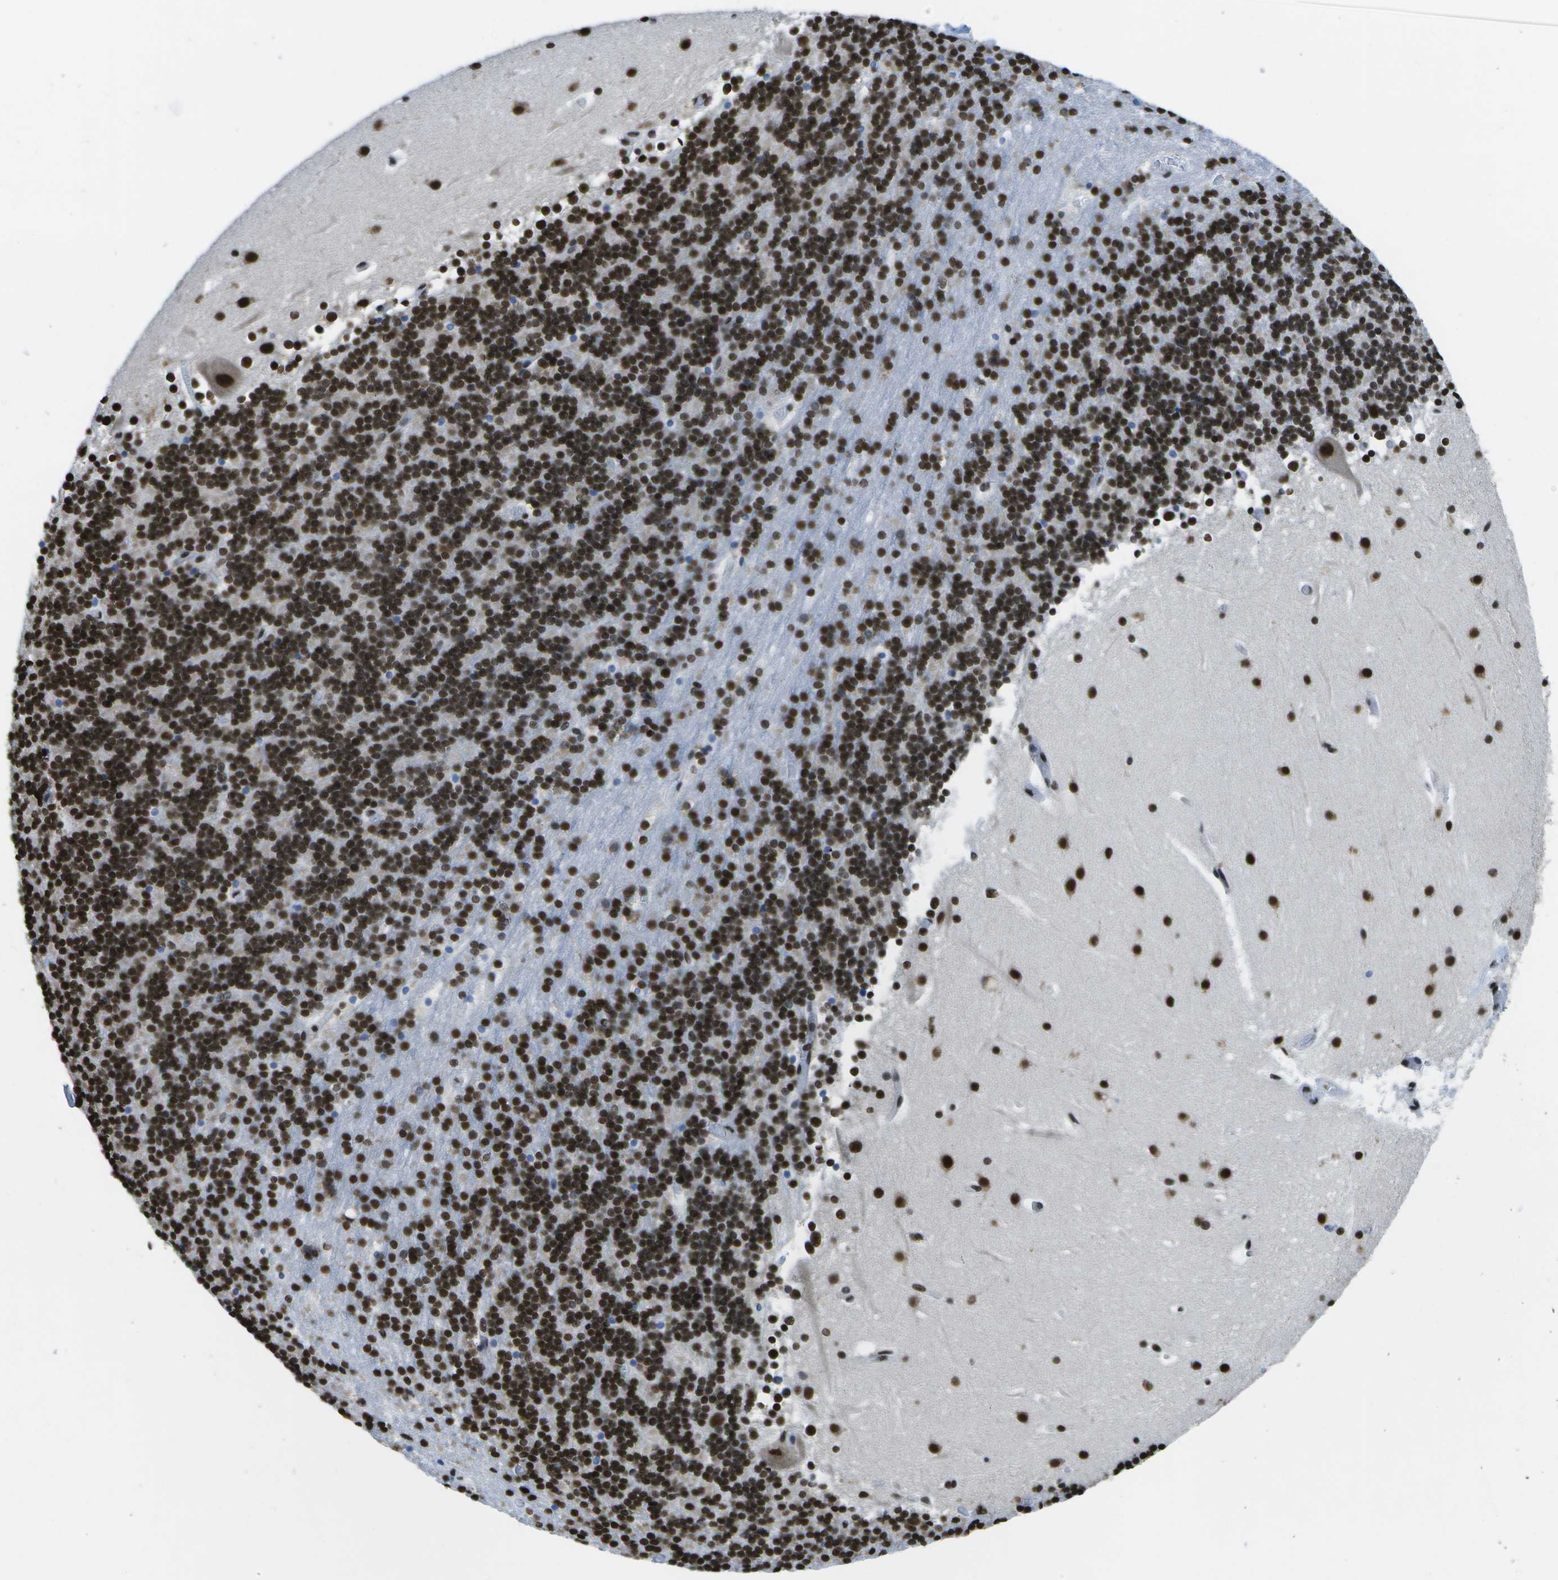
{"staining": {"intensity": "strong", "quantity": ">75%", "location": "nuclear"}, "tissue": "cerebellum", "cell_type": "Cells in granular layer", "image_type": "normal", "snomed": [{"axis": "morphology", "description": "Normal tissue, NOS"}, {"axis": "topography", "description": "Cerebellum"}], "caption": "Protein analysis of normal cerebellum shows strong nuclear positivity in approximately >75% of cells in granular layer. (Stains: DAB in brown, nuclei in blue, Microscopy: brightfield microscopy at high magnification).", "gene": "NSRP1", "patient": {"sex": "male", "age": 45}}